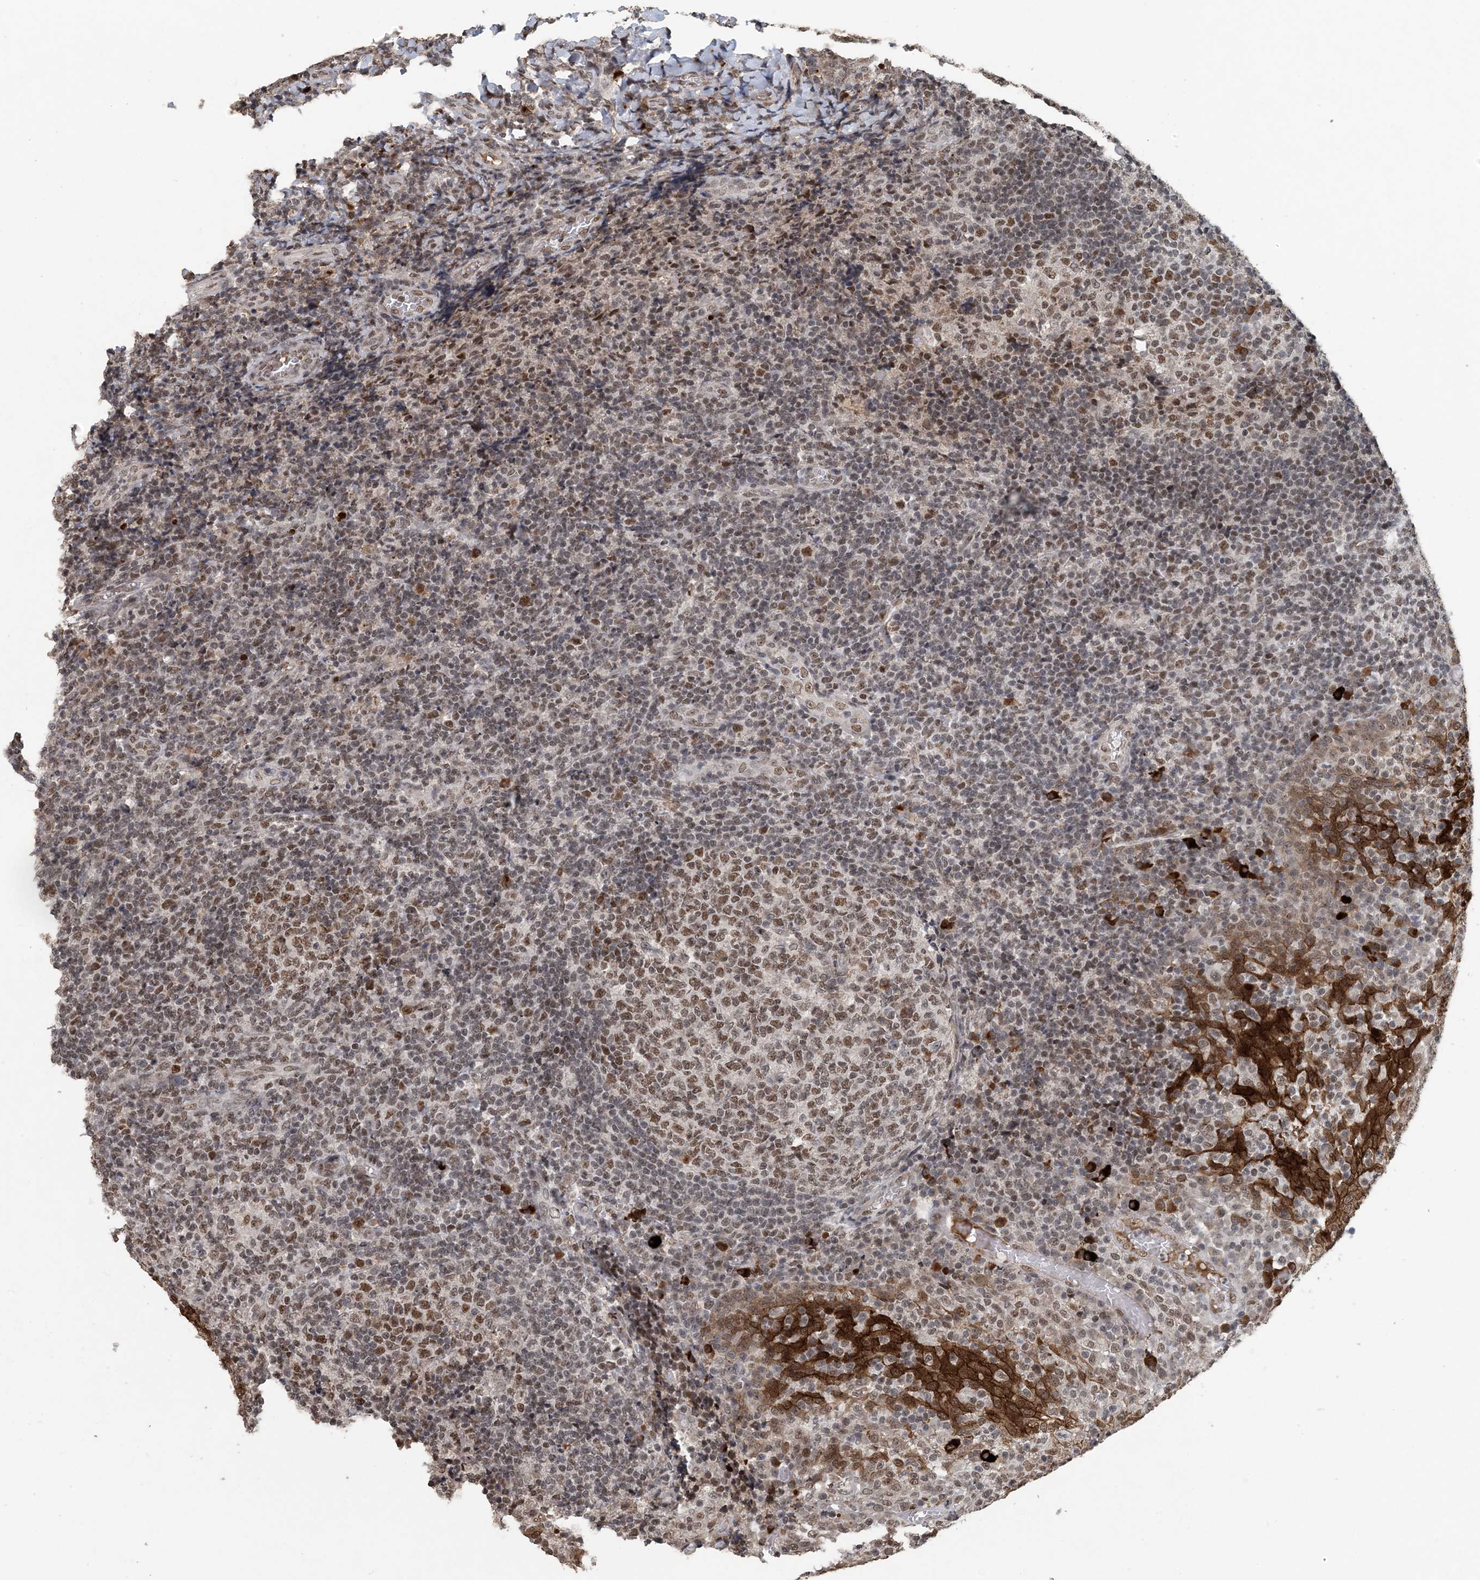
{"staining": {"intensity": "moderate", "quantity": ">75%", "location": "nuclear"}, "tissue": "tonsil", "cell_type": "Germinal center cells", "image_type": "normal", "snomed": [{"axis": "morphology", "description": "Normal tissue, NOS"}, {"axis": "topography", "description": "Tonsil"}], "caption": "Protein analysis of normal tonsil shows moderate nuclear positivity in about >75% of germinal center cells.", "gene": "MBD2", "patient": {"sex": "female", "age": 19}}